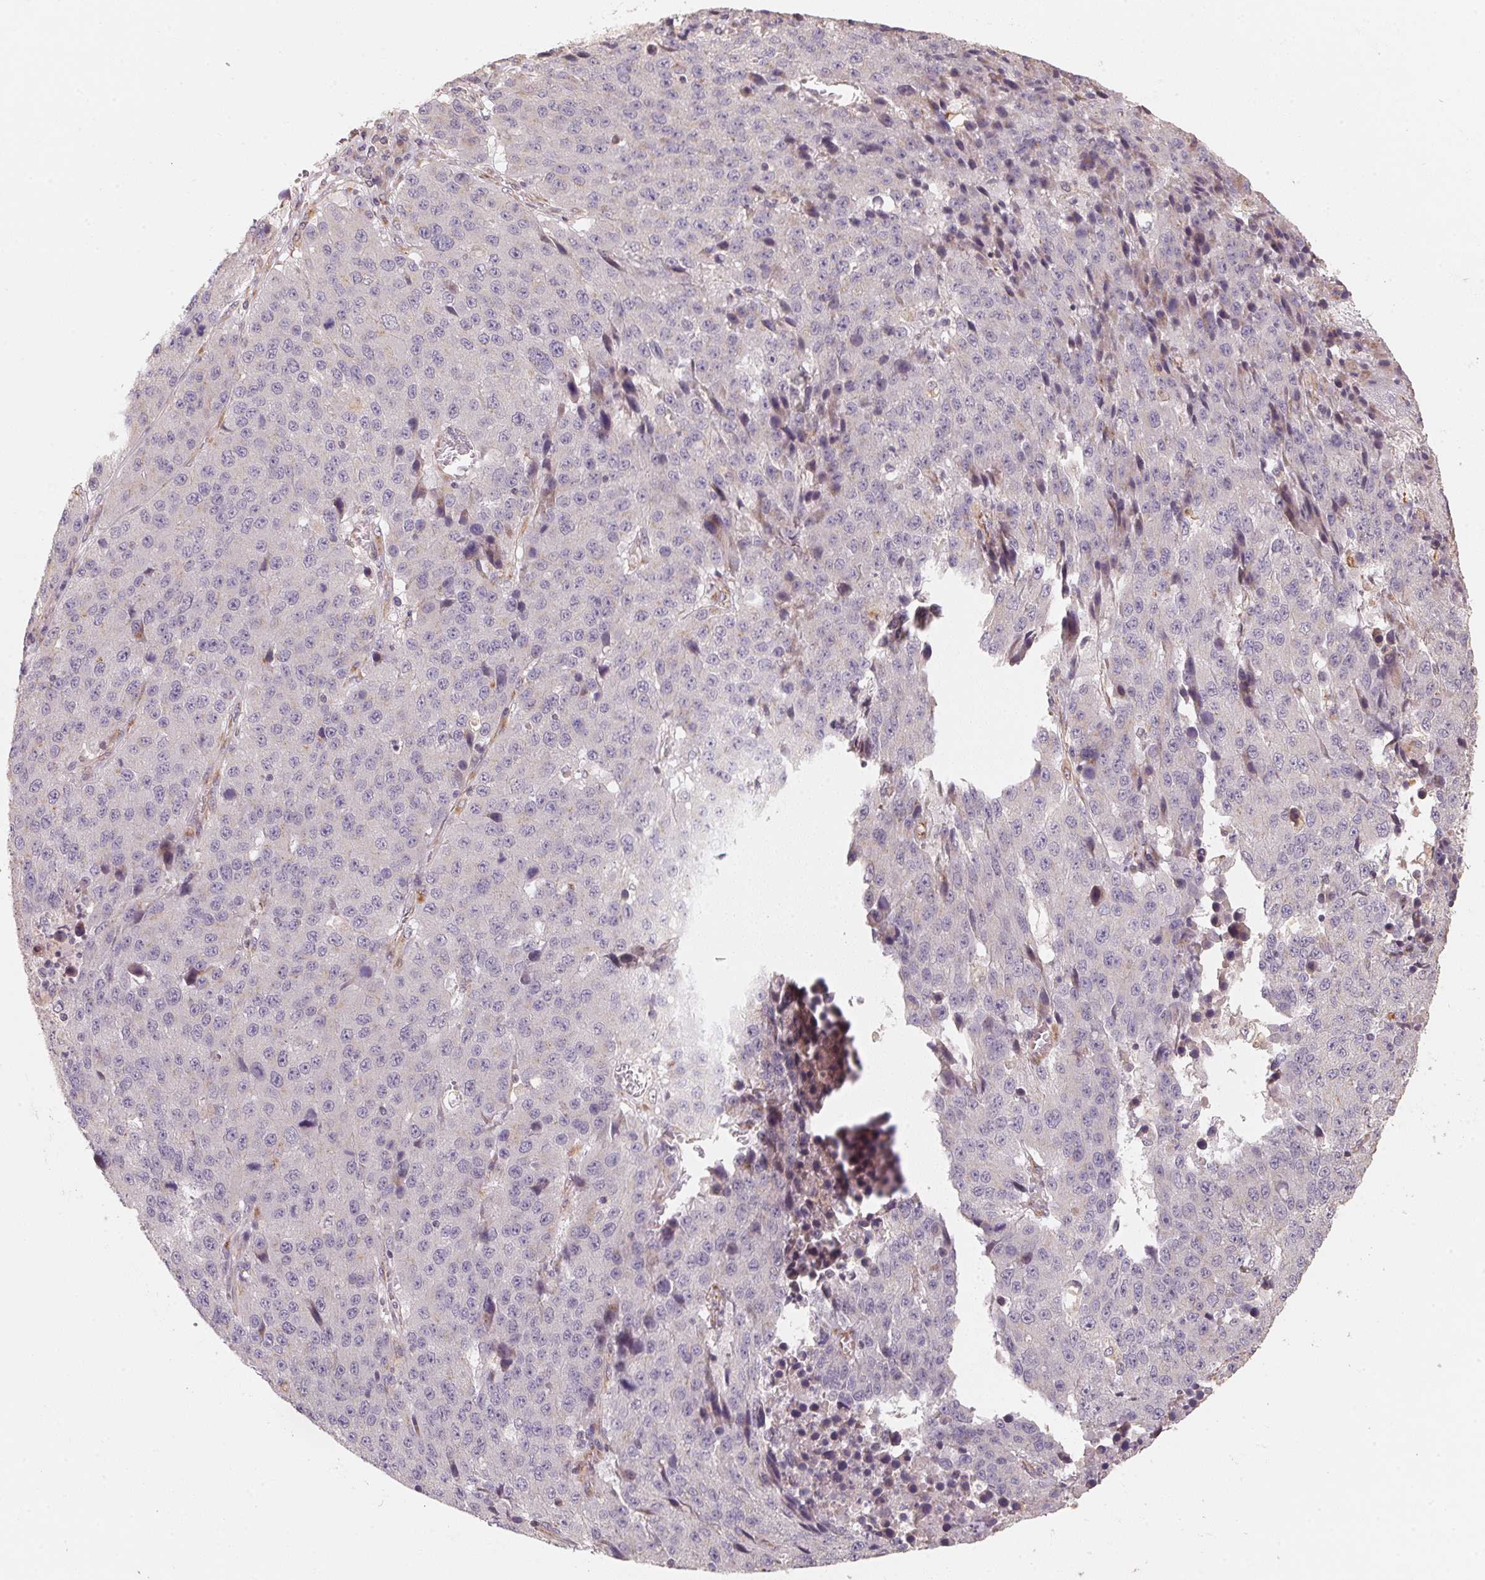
{"staining": {"intensity": "negative", "quantity": "none", "location": "none"}, "tissue": "stomach cancer", "cell_type": "Tumor cells", "image_type": "cancer", "snomed": [{"axis": "morphology", "description": "Adenocarcinoma, NOS"}, {"axis": "topography", "description": "Stomach"}], "caption": "A high-resolution histopathology image shows immunohistochemistry (IHC) staining of stomach cancer (adenocarcinoma), which displays no significant staining in tumor cells.", "gene": "TSPAN12", "patient": {"sex": "male", "age": 71}}